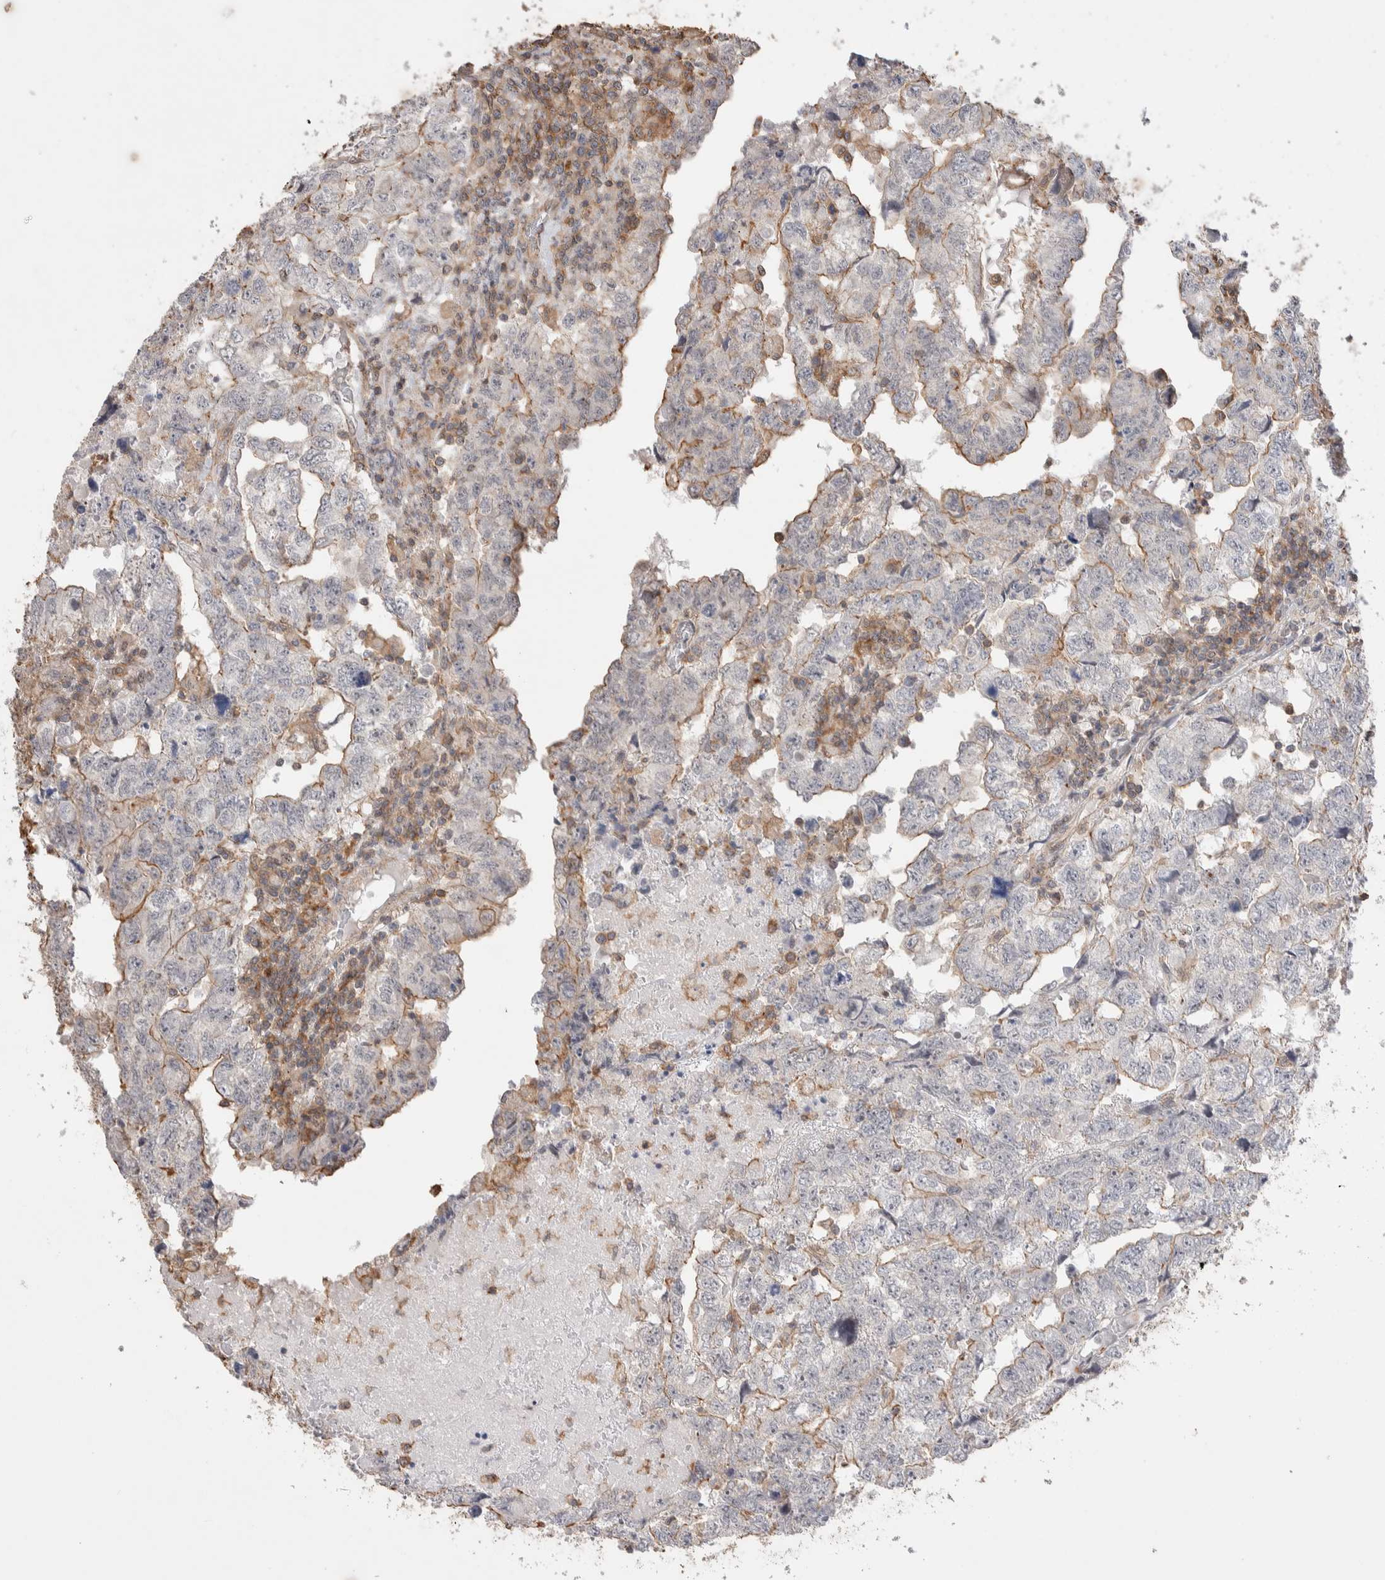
{"staining": {"intensity": "weak", "quantity": "25%-75%", "location": "cytoplasmic/membranous"}, "tissue": "testis cancer", "cell_type": "Tumor cells", "image_type": "cancer", "snomed": [{"axis": "morphology", "description": "Carcinoma, Embryonal, NOS"}, {"axis": "topography", "description": "Testis"}], "caption": "Tumor cells display weak cytoplasmic/membranous positivity in about 25%-75% of cells in testis embryonal carcinoma.", "gene": "ZNF704", "patient": {"sex": "male", "age": 36}}